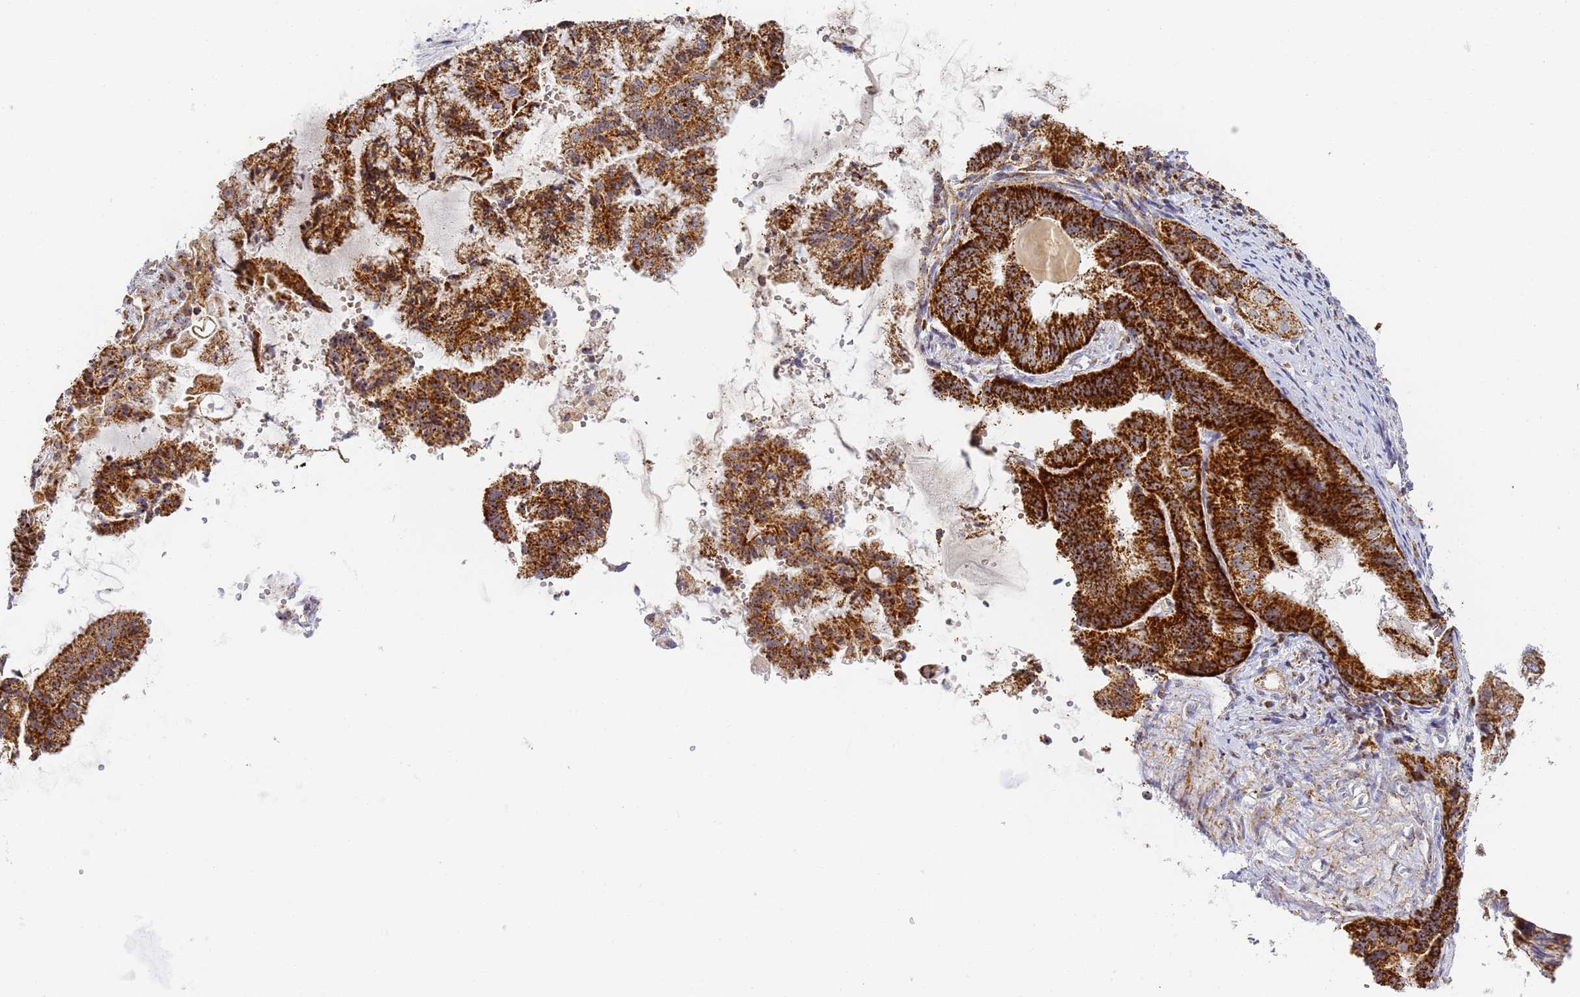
{"staining": {"intensity": "strong", "quantity": ">75%", "location": "cytoplasmic/membranous"}, "tissue": "endometrial cancer", "cell_type": "Tumor cells", "image_type": "cancer", "snomed": [{"axis": "morphology", "description": "Adenocarcinoma, NOS"}, {"axis": "topography", "description": "Endometrium"}], "caption": "A micrograph showing strong cytoplasmic/membranous staining in about >75% of tumor cells in endometrial cancer, as visualized by brown immunohistochemical staining.", "gene": "FRG2C", "patient": {"sex": "female", "age": 86}}